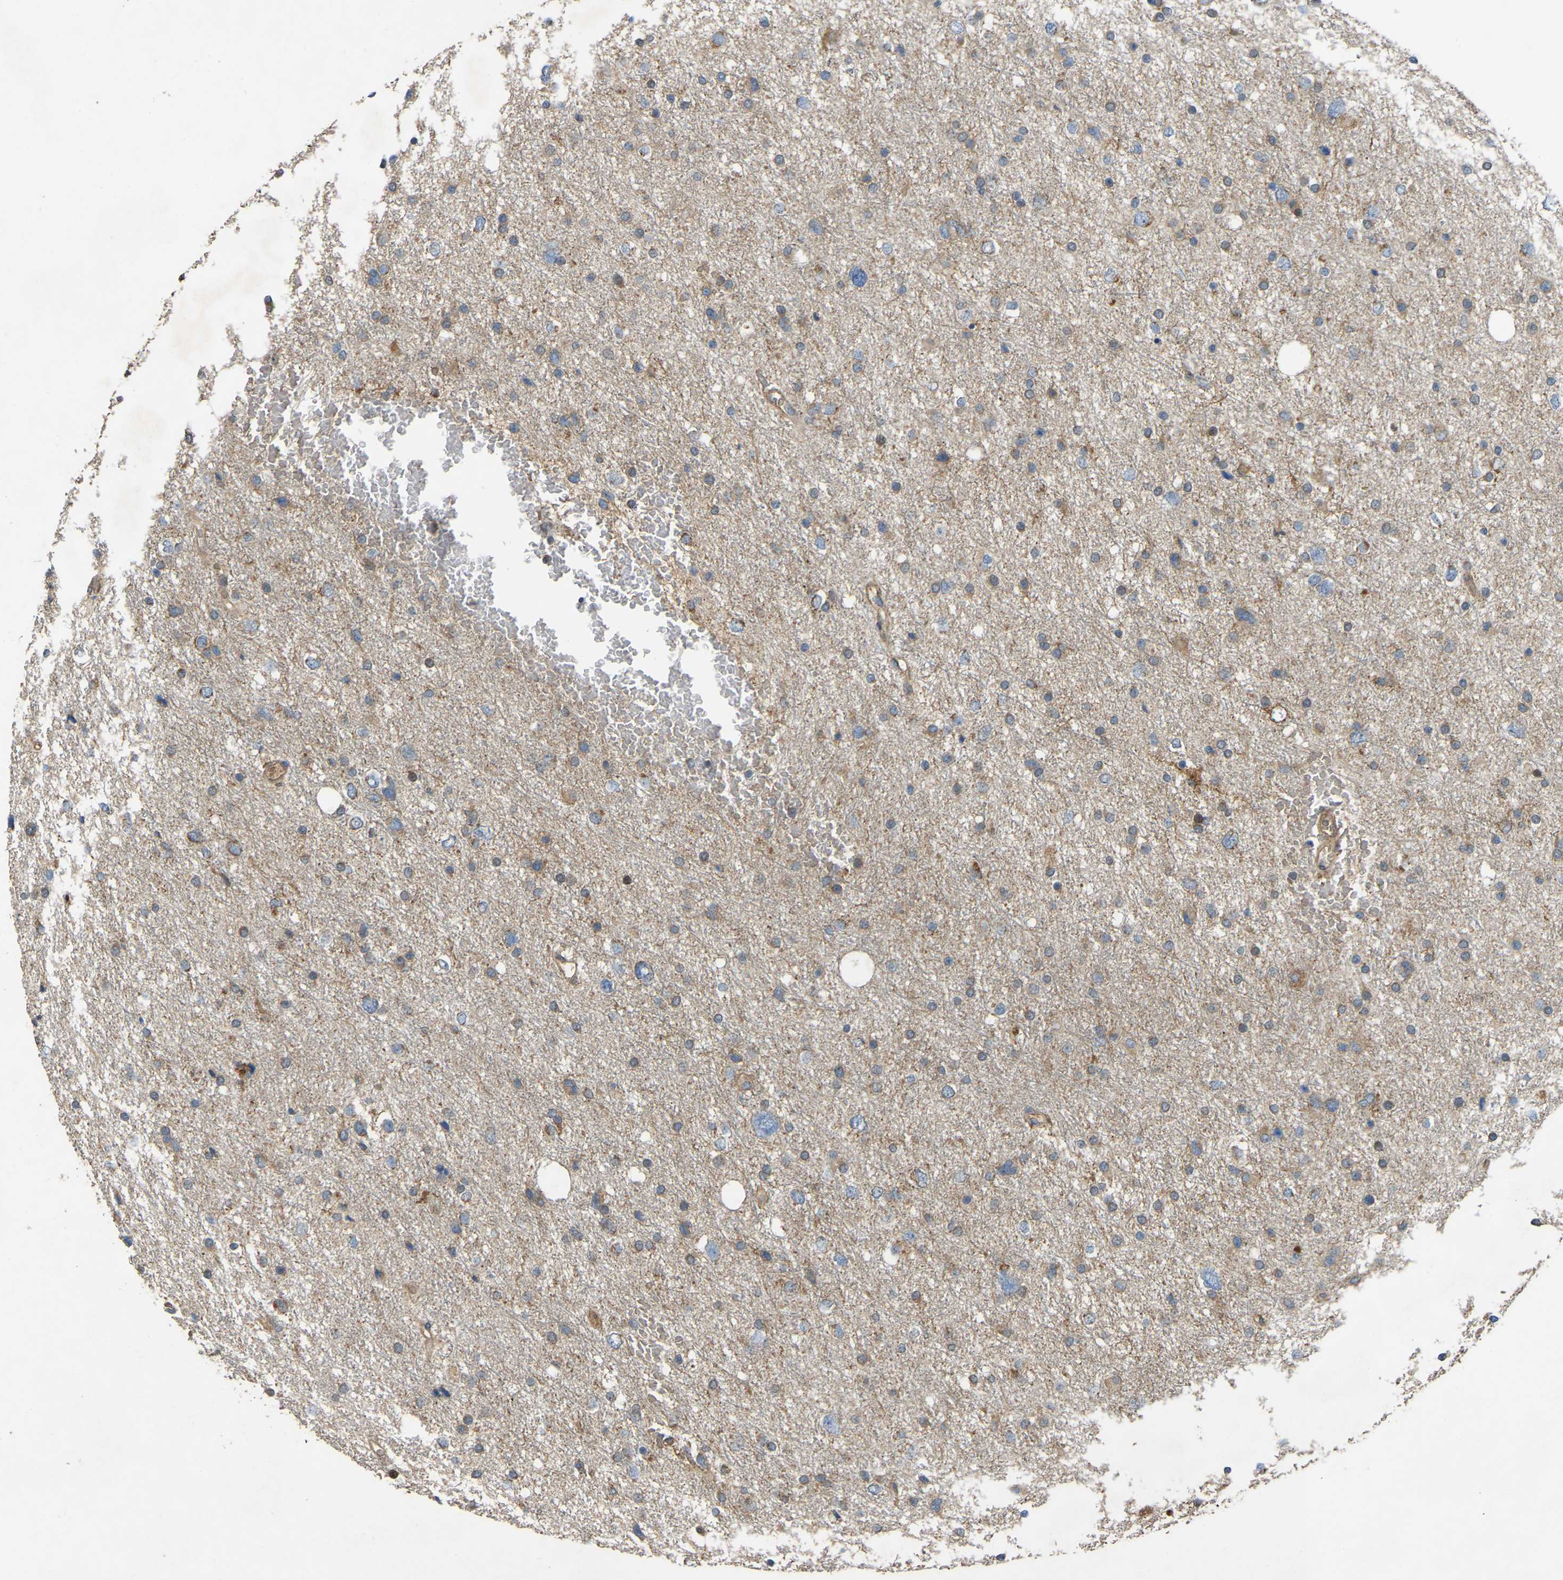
{"staining": {"intensity": "moderate", "quantity": "25%-75%", "location": "cytoplasmic/membranous"}, "tissue": "glioma", "cell_type": "Tumor cells", "image_type": "cancer", "snomed": [{"axis": "morphology", "description": "Glioma, malignant, Low grade"}, {"axis": "topography", "description": "Brain"}], "caption": "Immunohistochemical staining of glioma demonstrates medium levels of moderate cytoplasmic/membranous protein expression in approximately 25%-75% of tumor cells.", "gene": "C21orf91", "patient": {"sex": "female", "age": 37}}